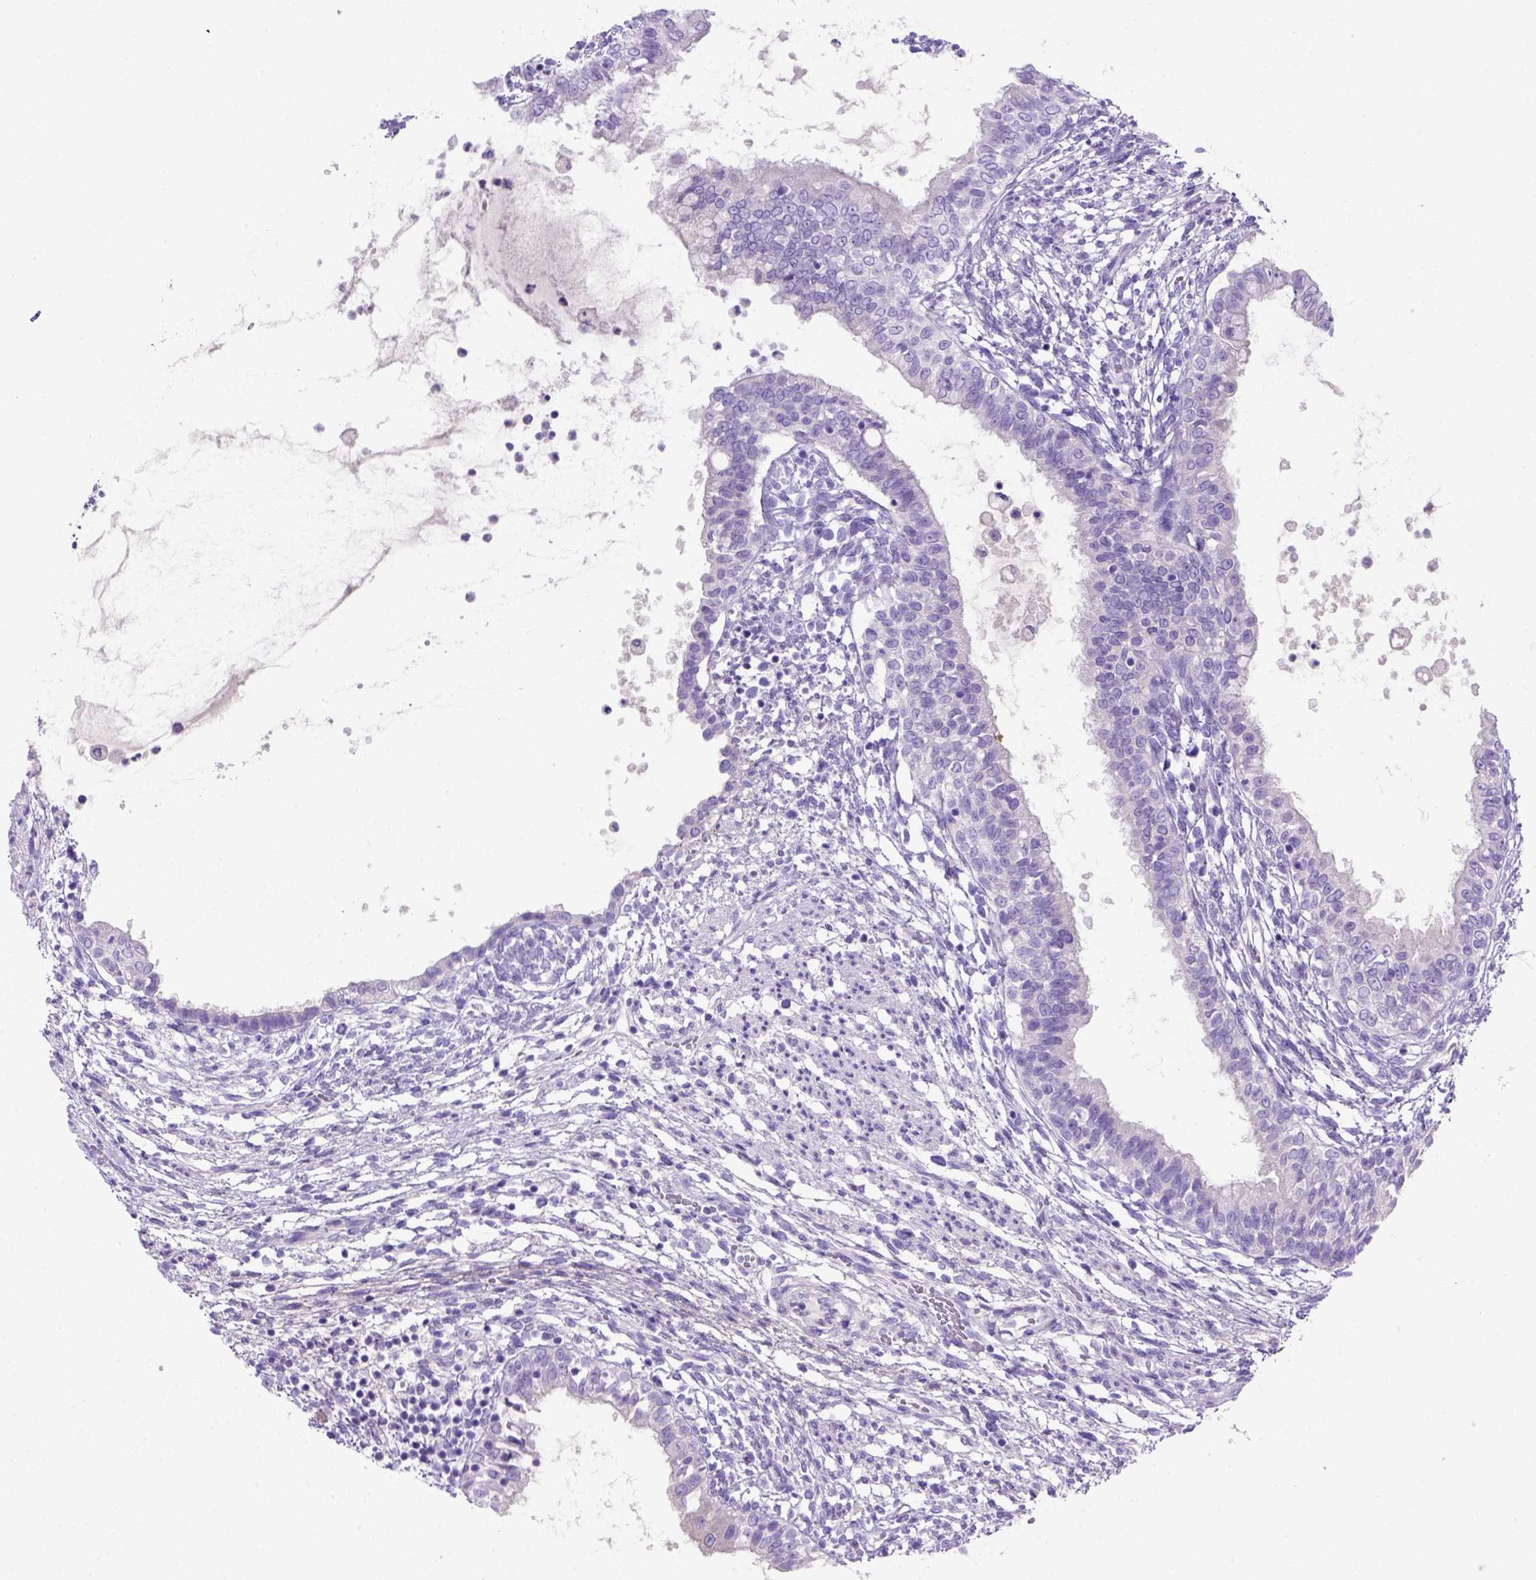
{"staining": {"intensity": "negative", "quantity": "none", "location": "none"}, "tissue": "testis cancer", "cell_type": "Tumor cells", "image_type": "cancer", "snomed": [{"axis": "morphology", "description": "Carcinoma, Embryonal, NOS"}, {"axis": "topography", "description": "Testis"}], "caption": "DAB immunohistochemical staining of testis cancer demonstrates no significant staining in tumor cells.", "gene": "SIRPD", "patient": {"sex": "male", "age": 37}}